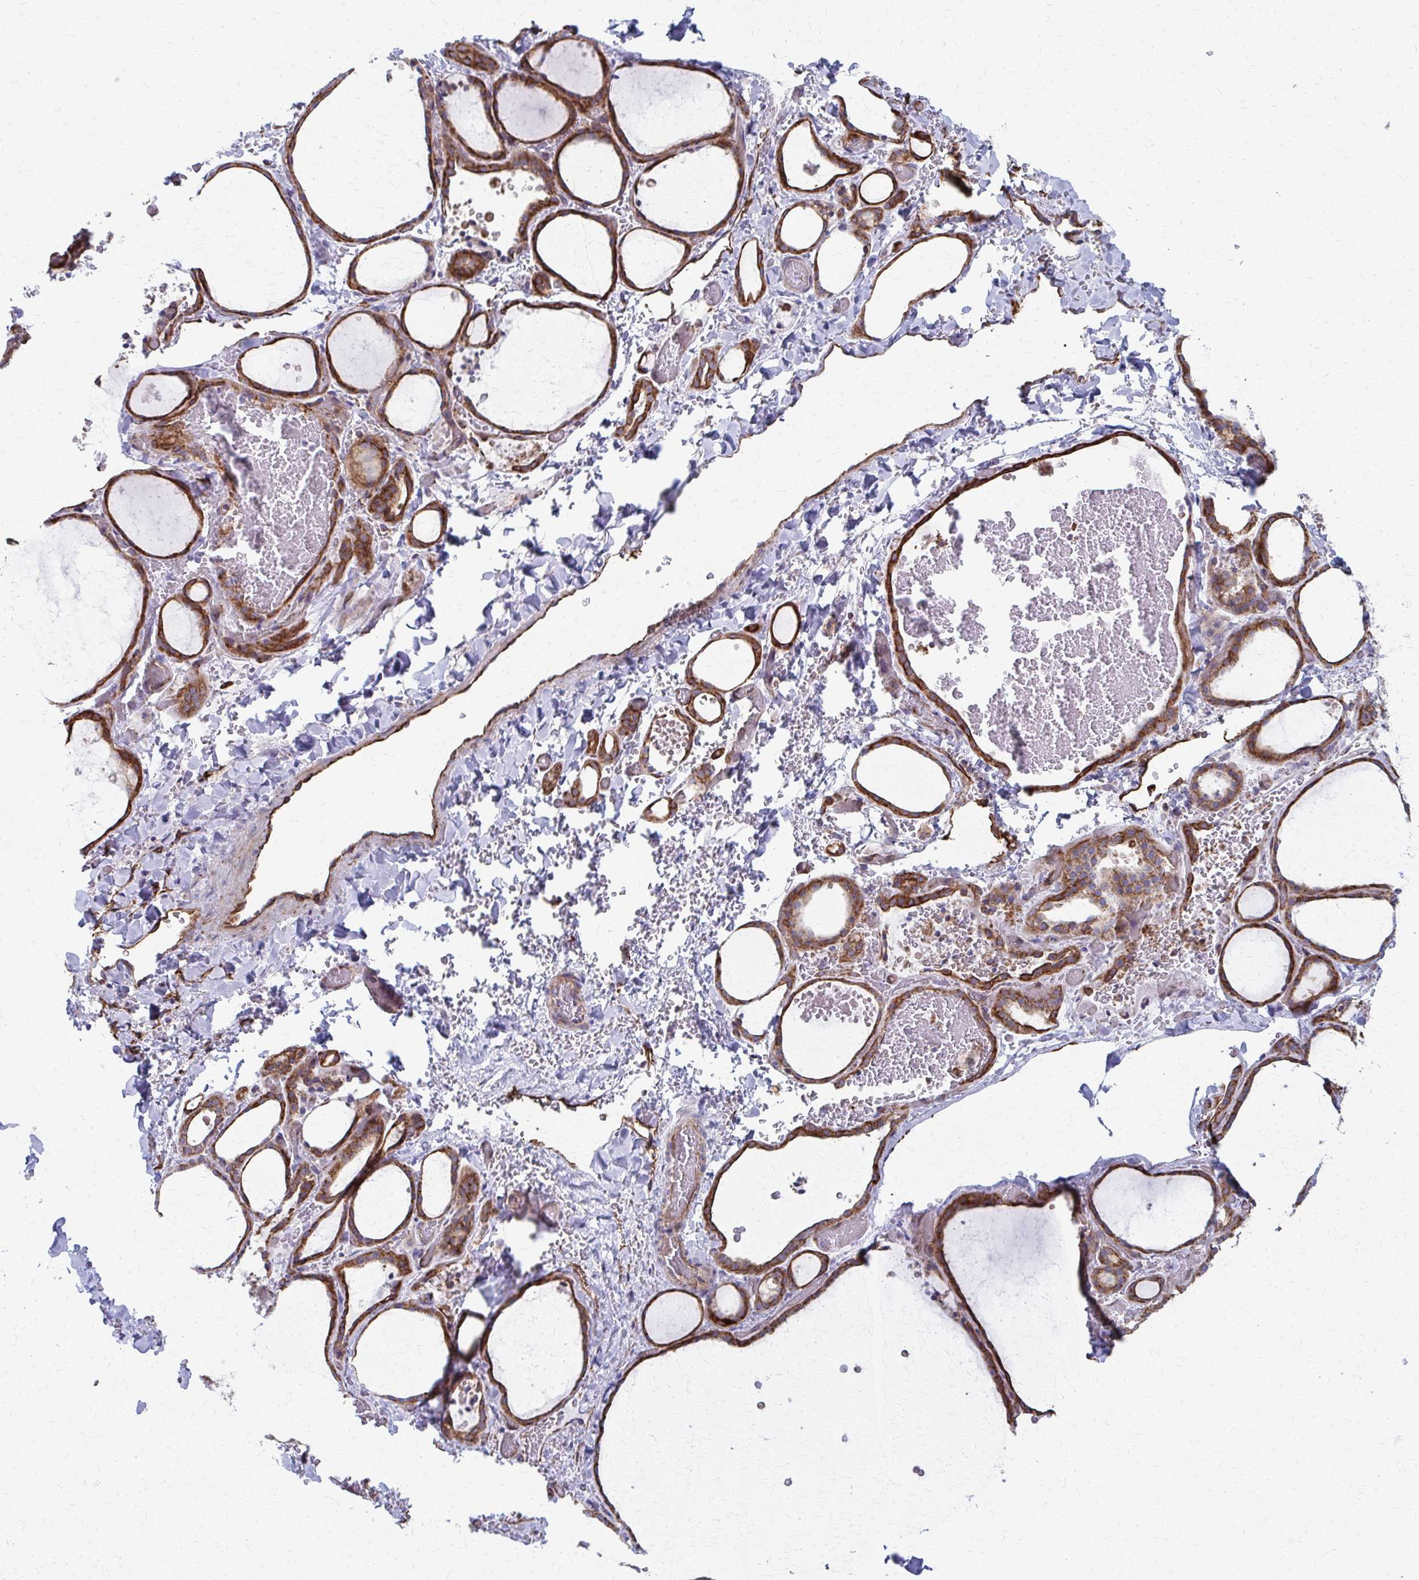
{"staining": {"intensity": "moderate", "quantity": ">75%", "location": "cytoplasmic/membranous"}, "tissue": "thyroid gland", "cell_type": "Glandular cells", "image_type": "normal", "snomed": [{"axis": "morphology", "description": "Normal tissue, NOS"}, {"axis": "topography", "description": "Thyroid gland"}], "caption": "A brown stain highlights moderate cytoplasmic/membranous positivity of a protein in glandular cells of benign thyroid gland.", "gene": "FAHD1", "patient": {"sex": "female", "age": 36}}